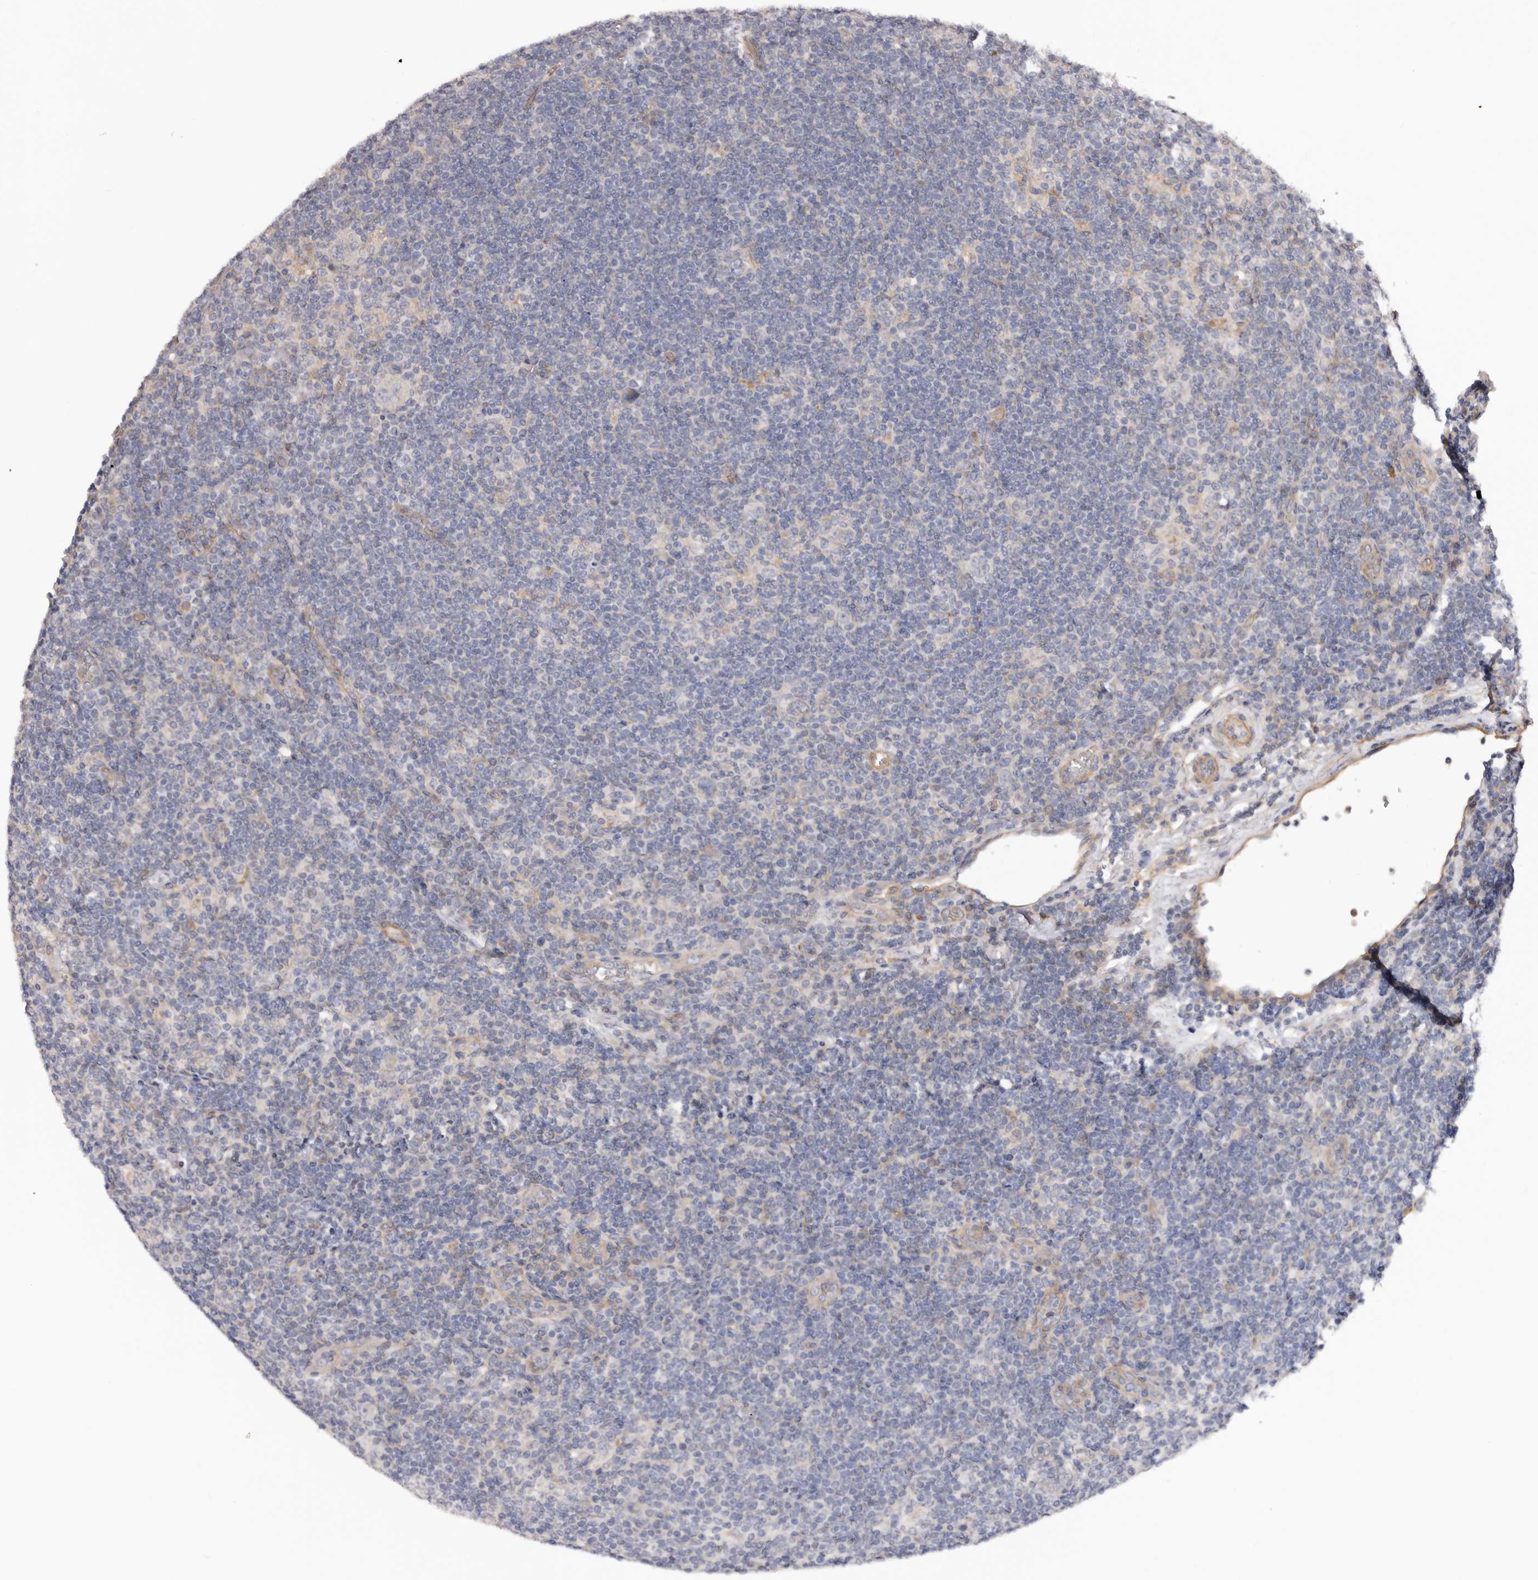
{"staining": {"intensity": "negative", "quantity": "none", "location": "none"}, "tissue": "lymphoma", "cell_type": "Tumor cells", "image_type": "cancer", "snomed": [{"axis": "morphology", "description": "Hodgkin's disease, NOS"}, {"axis": "topography", "description": "Lymph node"}], "caption": "Photomicrograph shows no protein expression in tumor cells of Hodgkin's disease tissue. (Brightfield microscopy of DAB (3,3'-diaminobenzidine) immunohistochemistry (IHC) at high magnification).", "gene": "DMRT2", "patient": {"sex": "female", "age": 57}}